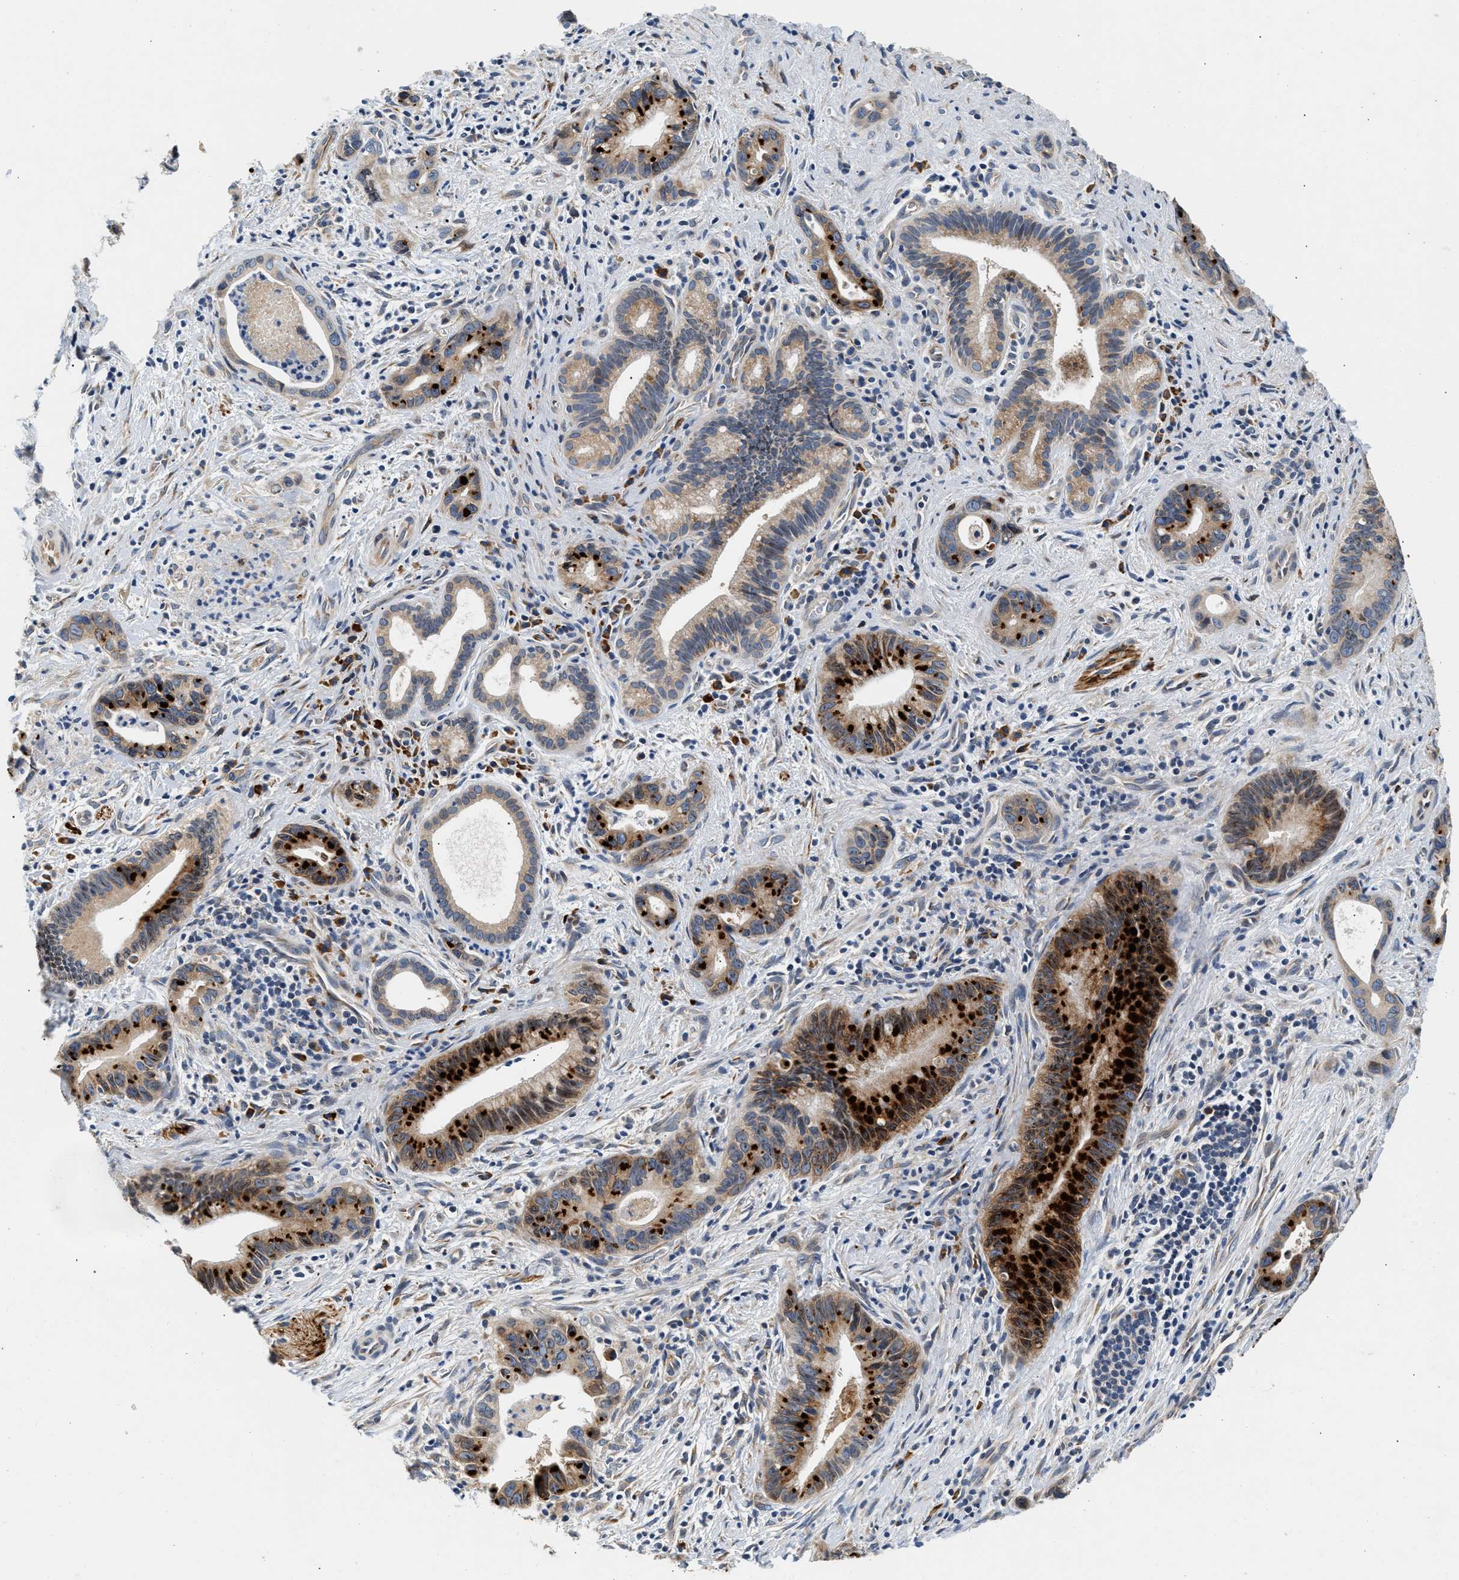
{"staining": {"intensity": "strong", "quantity": ">75%", "location": "cytoplasmic/membranous"}, "tissue": "liver cancer", "cell_type": "Tumor cells", "image_type": "cancer", "snomed": [{"axis": "morphology", "description": "Cholangiocarcinoma"}, {"axis": "topography", "description": "Liver"}], "caption": "There is high levels of strong cytoplasmic/membranous positivity in tumor cells of cholangiocarcinoma (liver), as demonstrated by immunohistochemical staining (brown color).", "gene": "IFT74", "patient": {"sex": "female", "age": 55}}